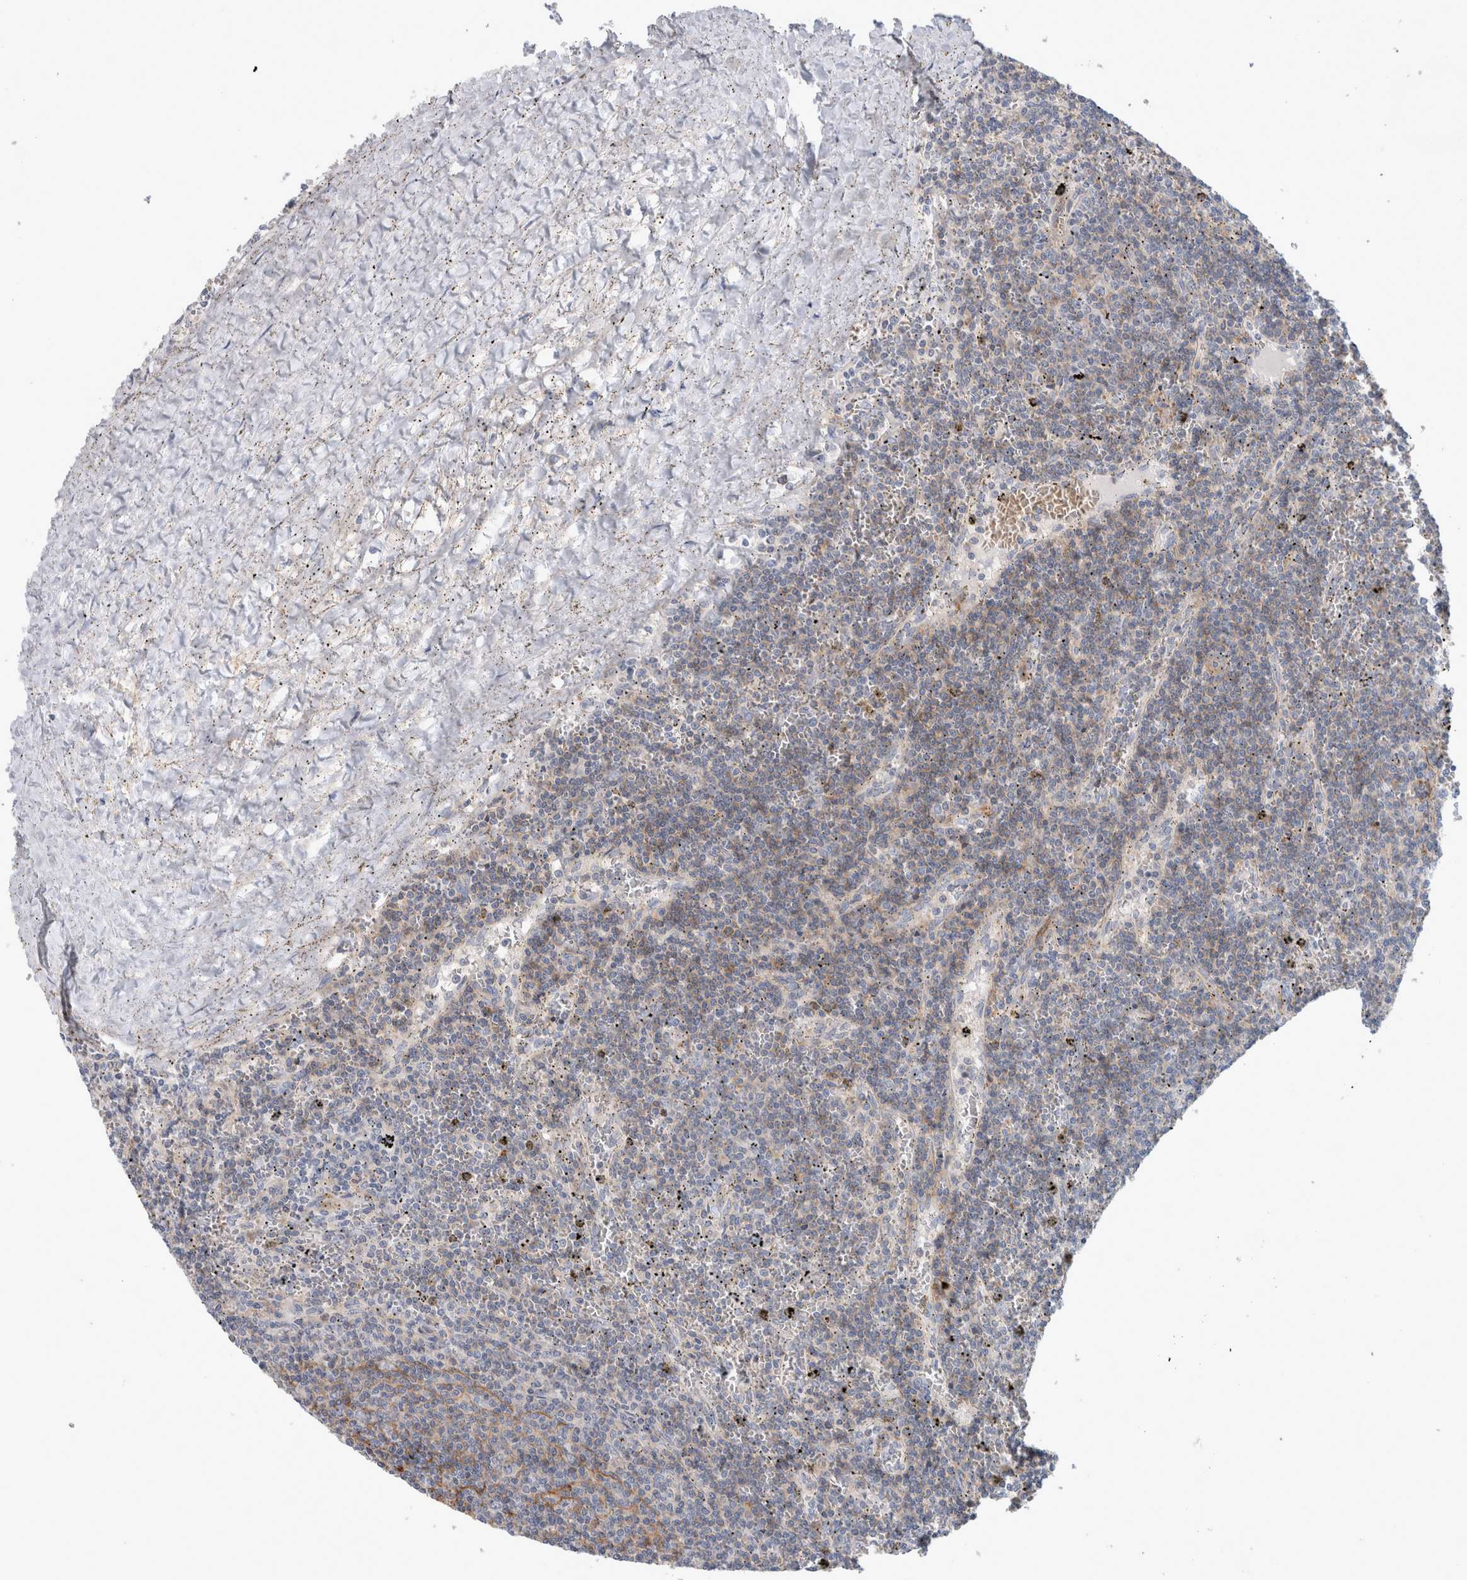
{"staining": {"intensity": "negative", "quantity": "none", "location": "none"}, "tissue": "lymphoma", "cell_type": "Tumor cells", "image_type": "cancer", "snomed": [{"axis": "morphology", "description": "Malignant lymphoma, non-Hodgkin's type, Low grade"}, {"axis": "topography", "description": "Spleen"}], "caption": "IHC image of neoplastic tissue: lymphoma stained with DAB displays no significant protein staining in tumor cells.", "gene": "CD55", "patient": {"sex": "female", "age": 50}}